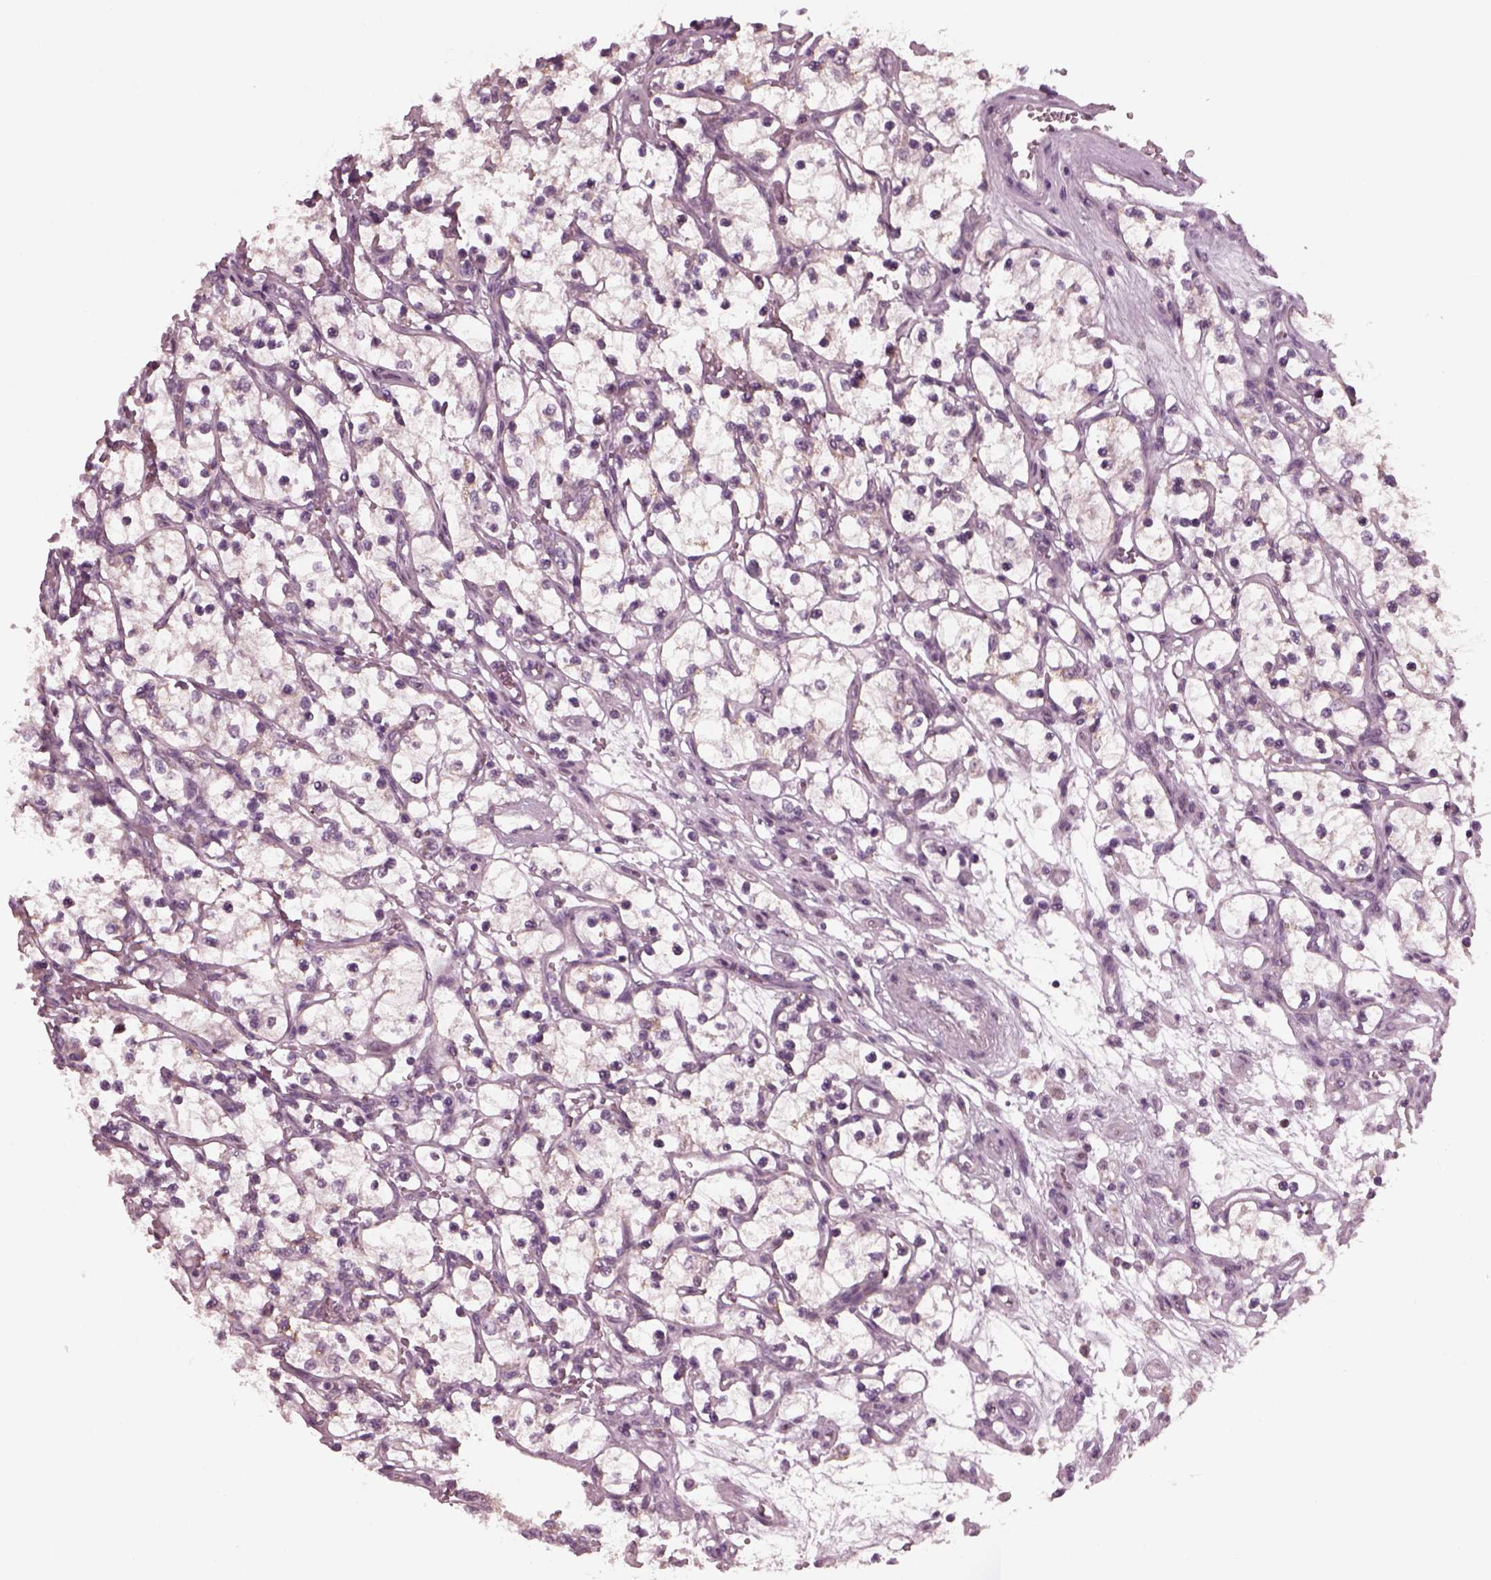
{"staining": {"intensity": "negative", "quantity": "none", "location": "none"}, "tissue": "renal cancer", "cell_type": "Tumor cells", "image_type": "cancer", "snomed": [{"axis": "morphology", "description": "Adenocarcinoma, NOS"}, {"axis": "topography", "description": "Kidney"}], "caption": "Tumor cells show no significant staining in adenocarcinoma (renal).", "gene": "CELSR3", "patient": {"sex": "female", "age": 69}}